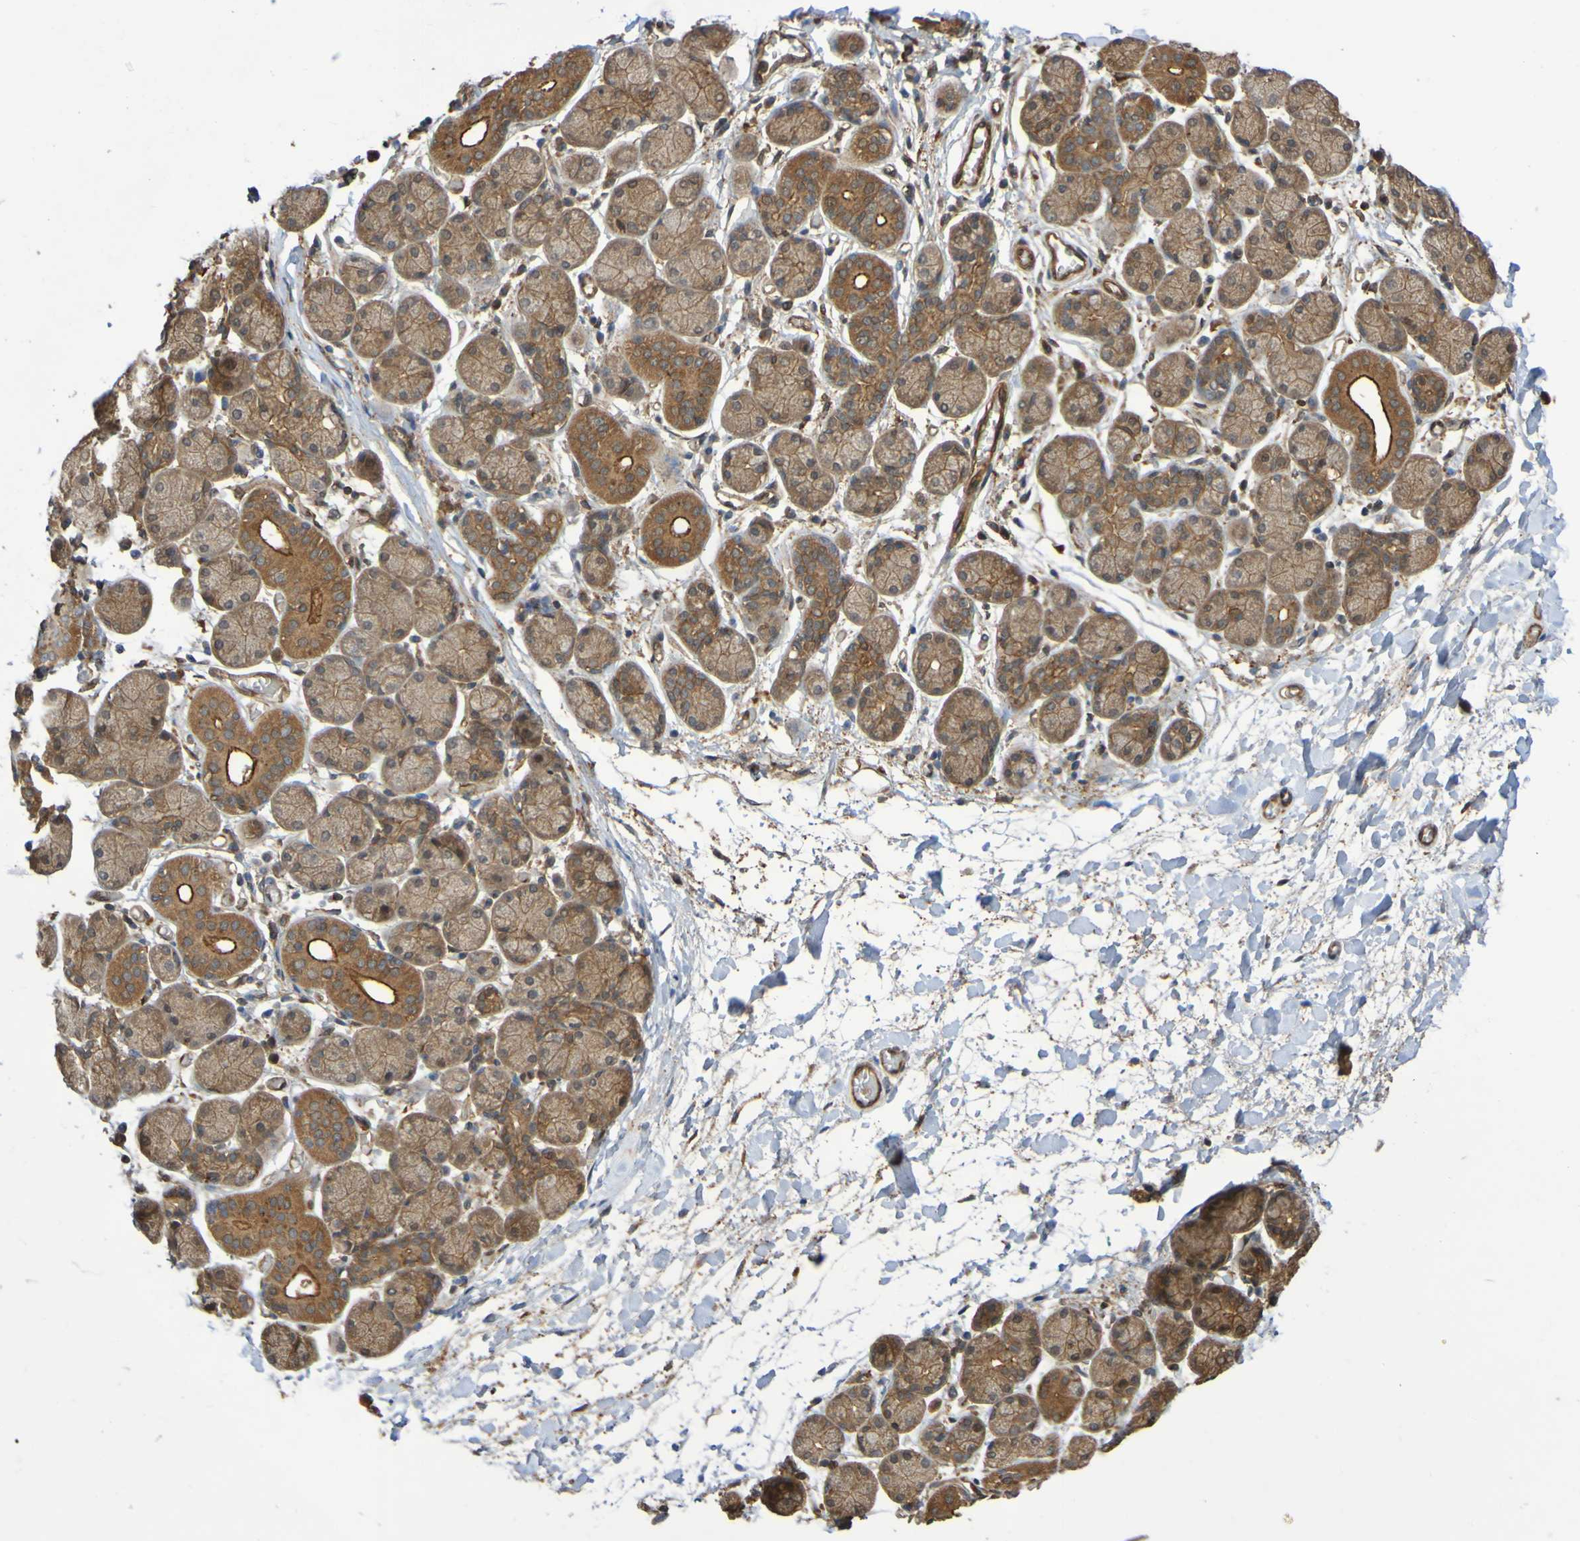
{"staining": {"intensity": "moderate", "quantity": ">75%", "location": "cytoplasmic/membranous"}, "tissue": "salivary gland", "cell_type": "Glandular cells", "image_type": "normal", "snomed": [{"axis": "morphology", "description": "Normal tissue, NOS"}, {"axis": "topography", "description": "Salivary gland"}], "caption": "Immunohistochemistry (IHC) of benign salivary gland exhibits medium levels of moderate cytoplasmic/membranous positivity in approximately >75% of glandular cells. (Brightfield microscopy of DAB IHC at high magnification).", "gene": "SERPINB6", "patient": {"sex": "female", "age": 24}}